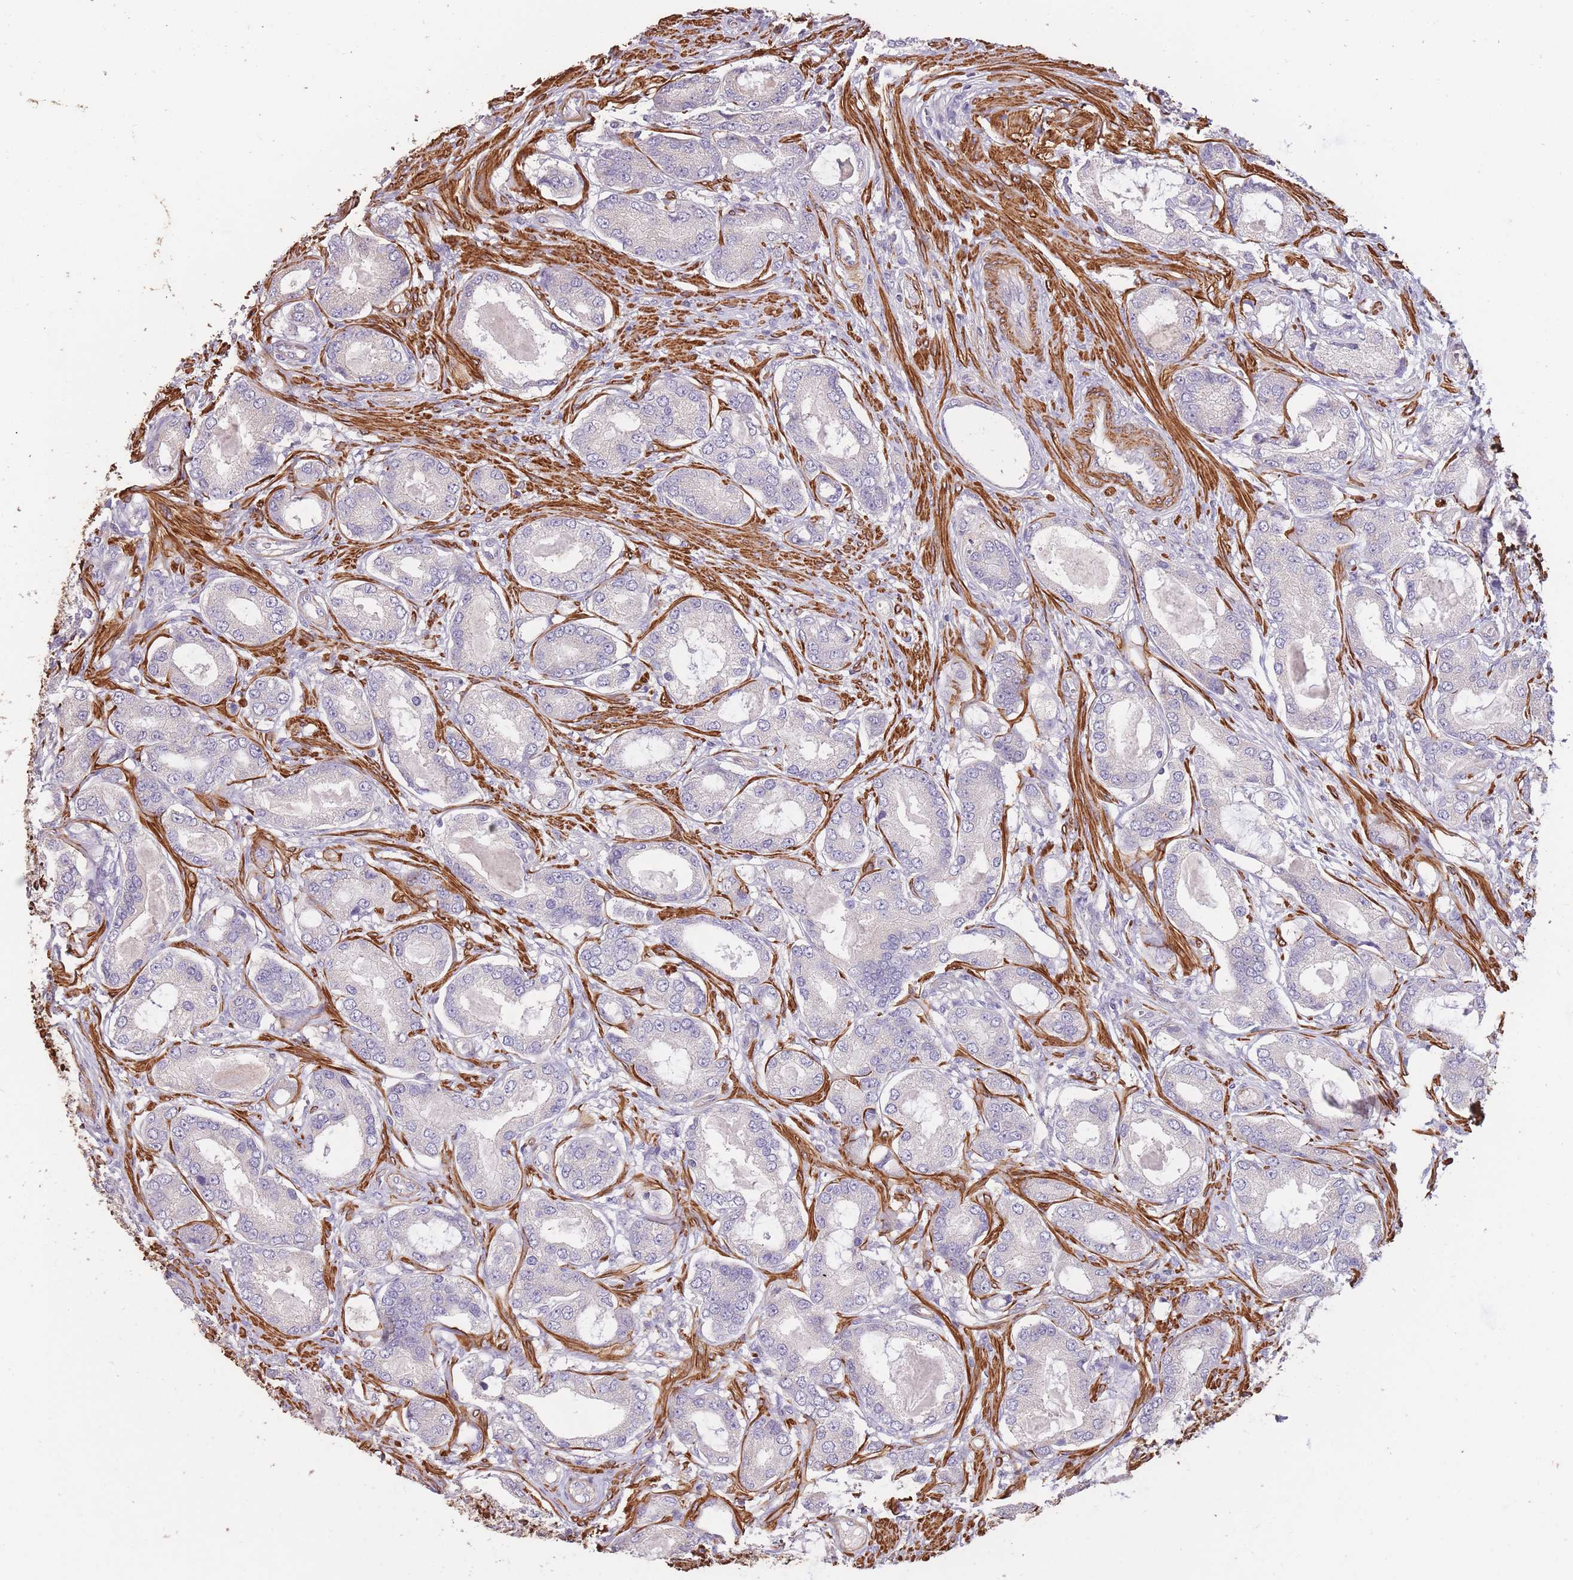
{"staining": {"intensity": "negative", "quantity": "none", "location": "none"}, "tissue": "prostate cancer", "cell_type": "Tumor cells", "image_type": "cancer", "snomed": [{"axis": "morphology", "description": "Adenocarcinoma, High grade"}, {"axis": "topography", "description": "Prostate"}], "caption": "A high-resolution micrograph shows IHC staining of prostate cancer, which shows no significant expression in tumor cells. The staining is performed using DAB brown chromogen with nuclei counter-stained in using hematoxylin.", "gene": "NLRC4", "patient": {"sex": "male", "age": 69}}